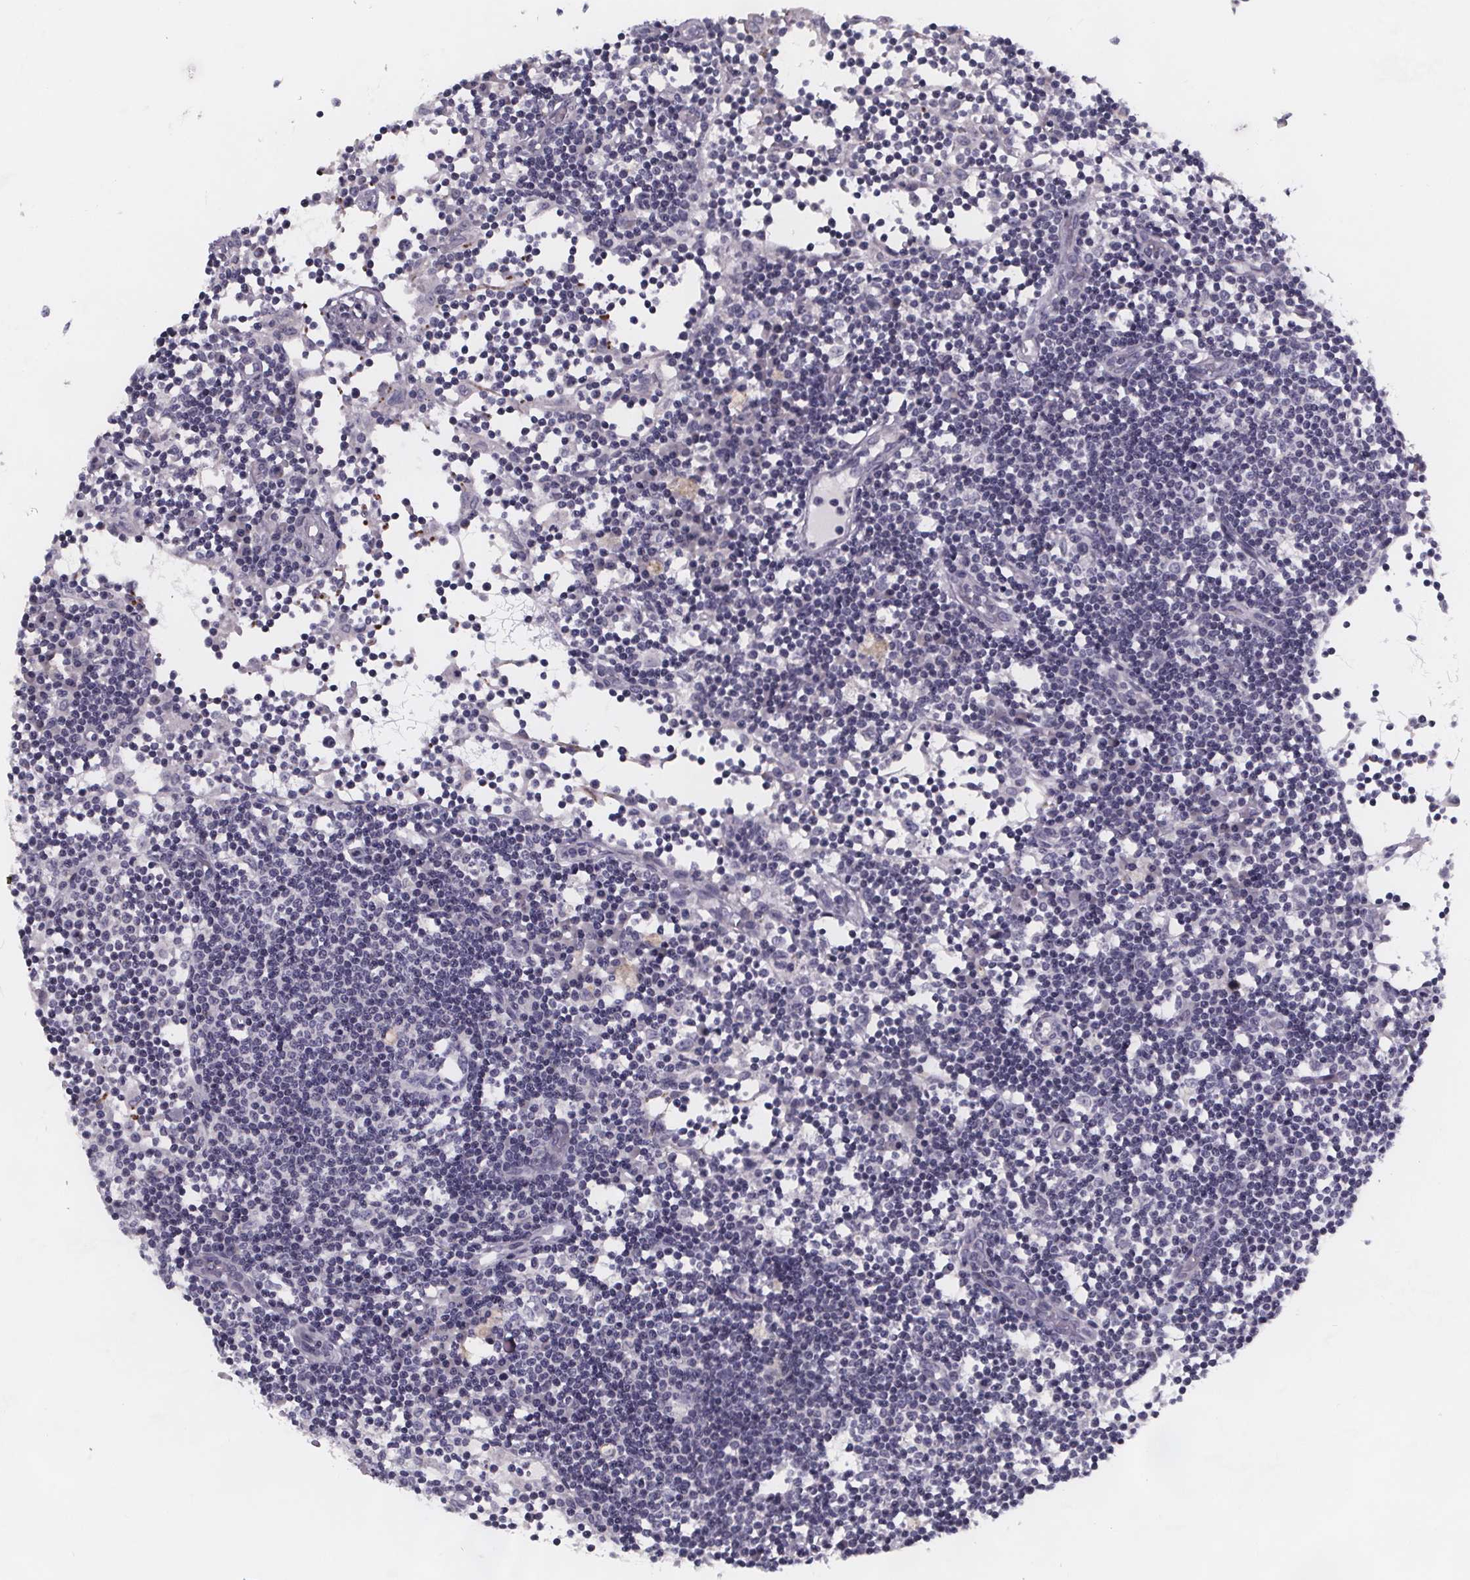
{"staining": {"intensity": "negative", "quantity": "none", "location": "none"}, "tissue": "lymph node", "cell_type": "Germinal center cells", "image_type": "normal", "snomed": [{"axis": "morphology", "description": "Normal tissue, NOS"}, {"axis": "topography", "description": "Lymph node"}], "caption": "DAB (3,3'-diaminobenzidine) immunohistochemical staining of benign human lymph node reveals no significant positivity in germinal center cells.", "gene": "PAH", "patient": {"sex": "female", "age": 72}}